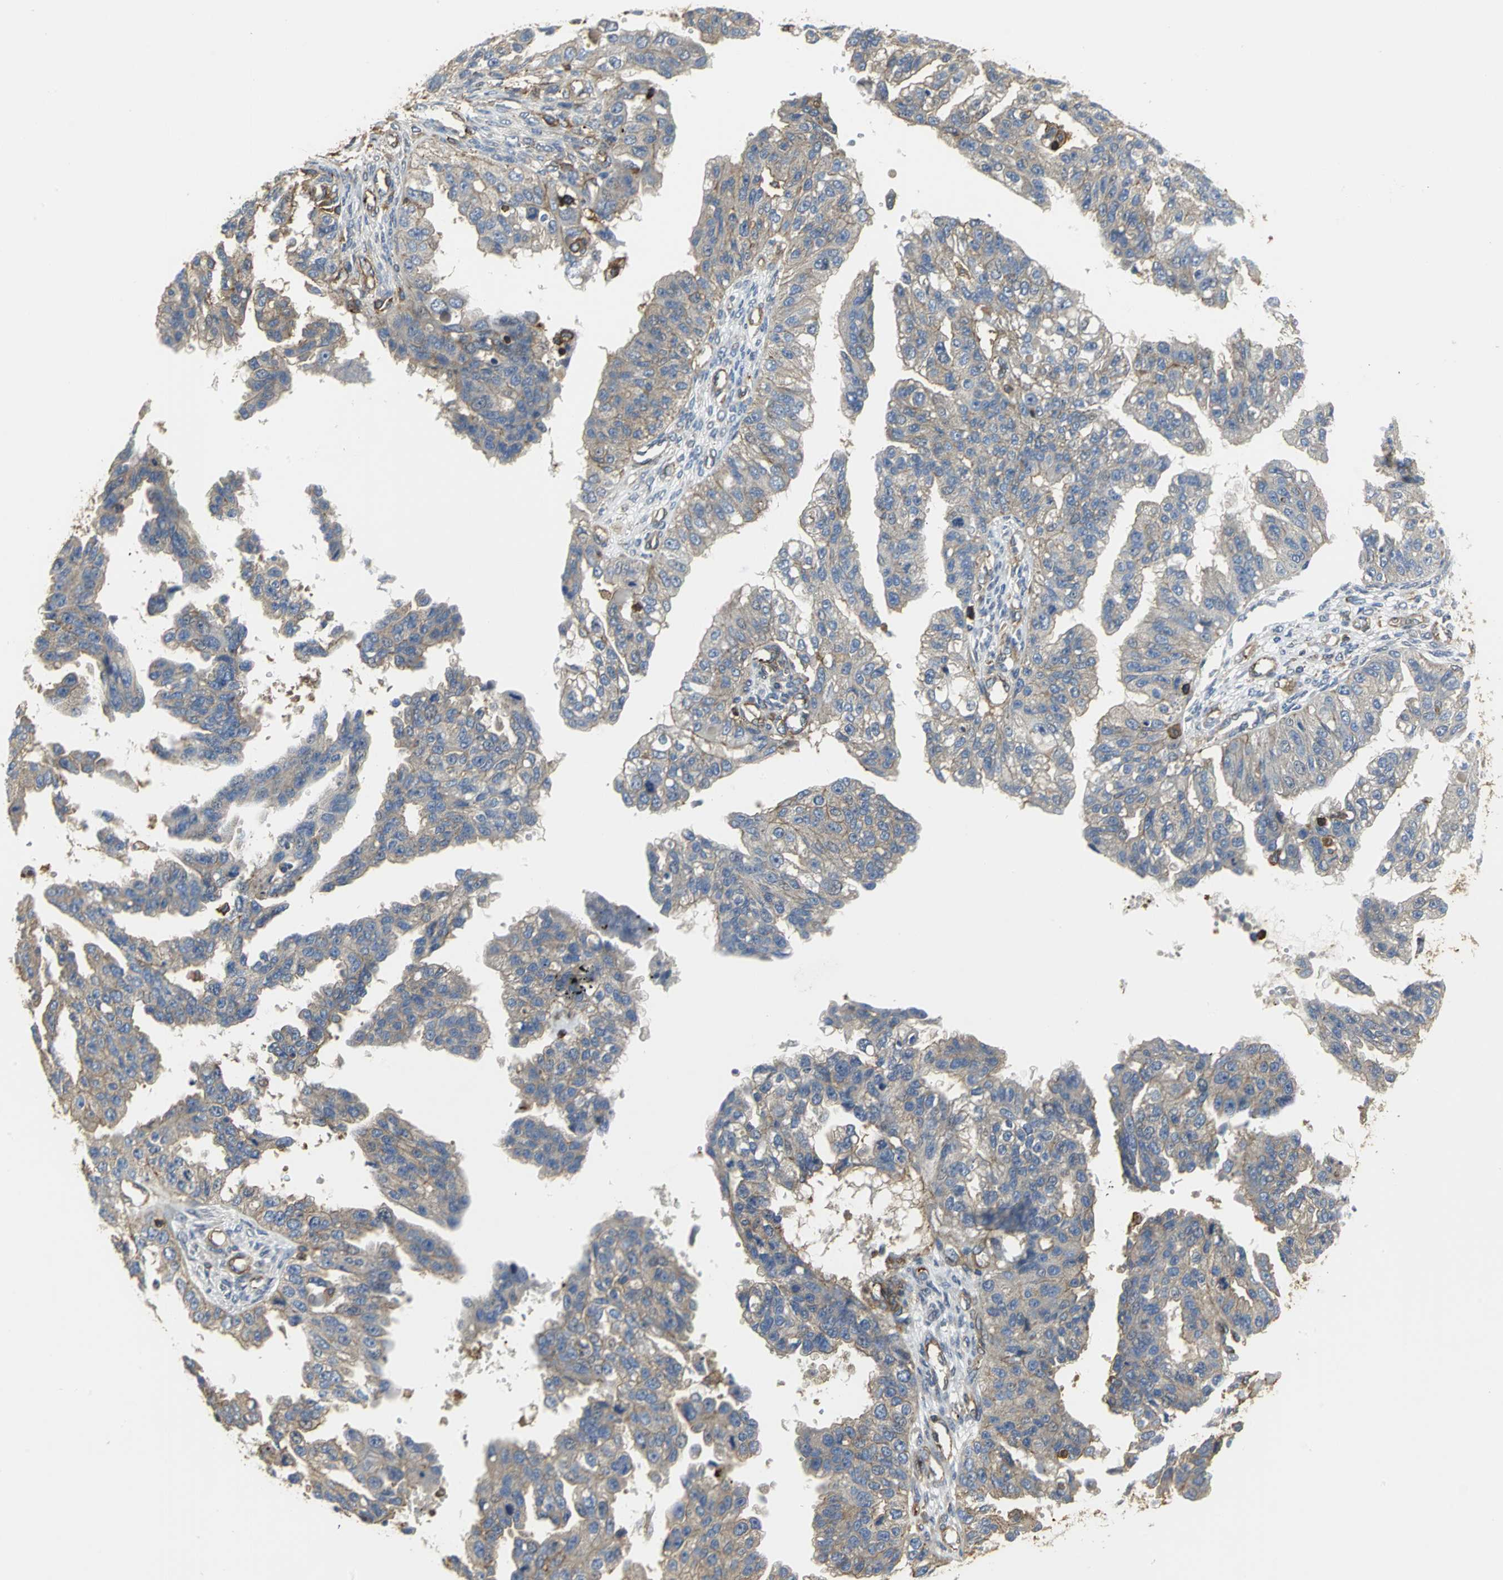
{"staining": {"intensity": "weak", "quantity": ">75%", "location": "cytoplasmic/membranous"}, "tissue": "ovarian cancer", "cell_type": "Tumor cells", "image_type": "cancer", "snomed": [{"axis": "morphology", "description": "Cystadenocarcinoma, serous, NOS"}, {"axis": "topography", "description": "Ovary"}], "caption": "Ovarian cancer (serous cystadenocarcinoma) tissue reveals weak cytoplasmic/membranous staining in about >75% of tumor cells, visualized by immunohistochemistry.", "gene": "TLN1", "patient": {"sex": "female", "age": 58}}